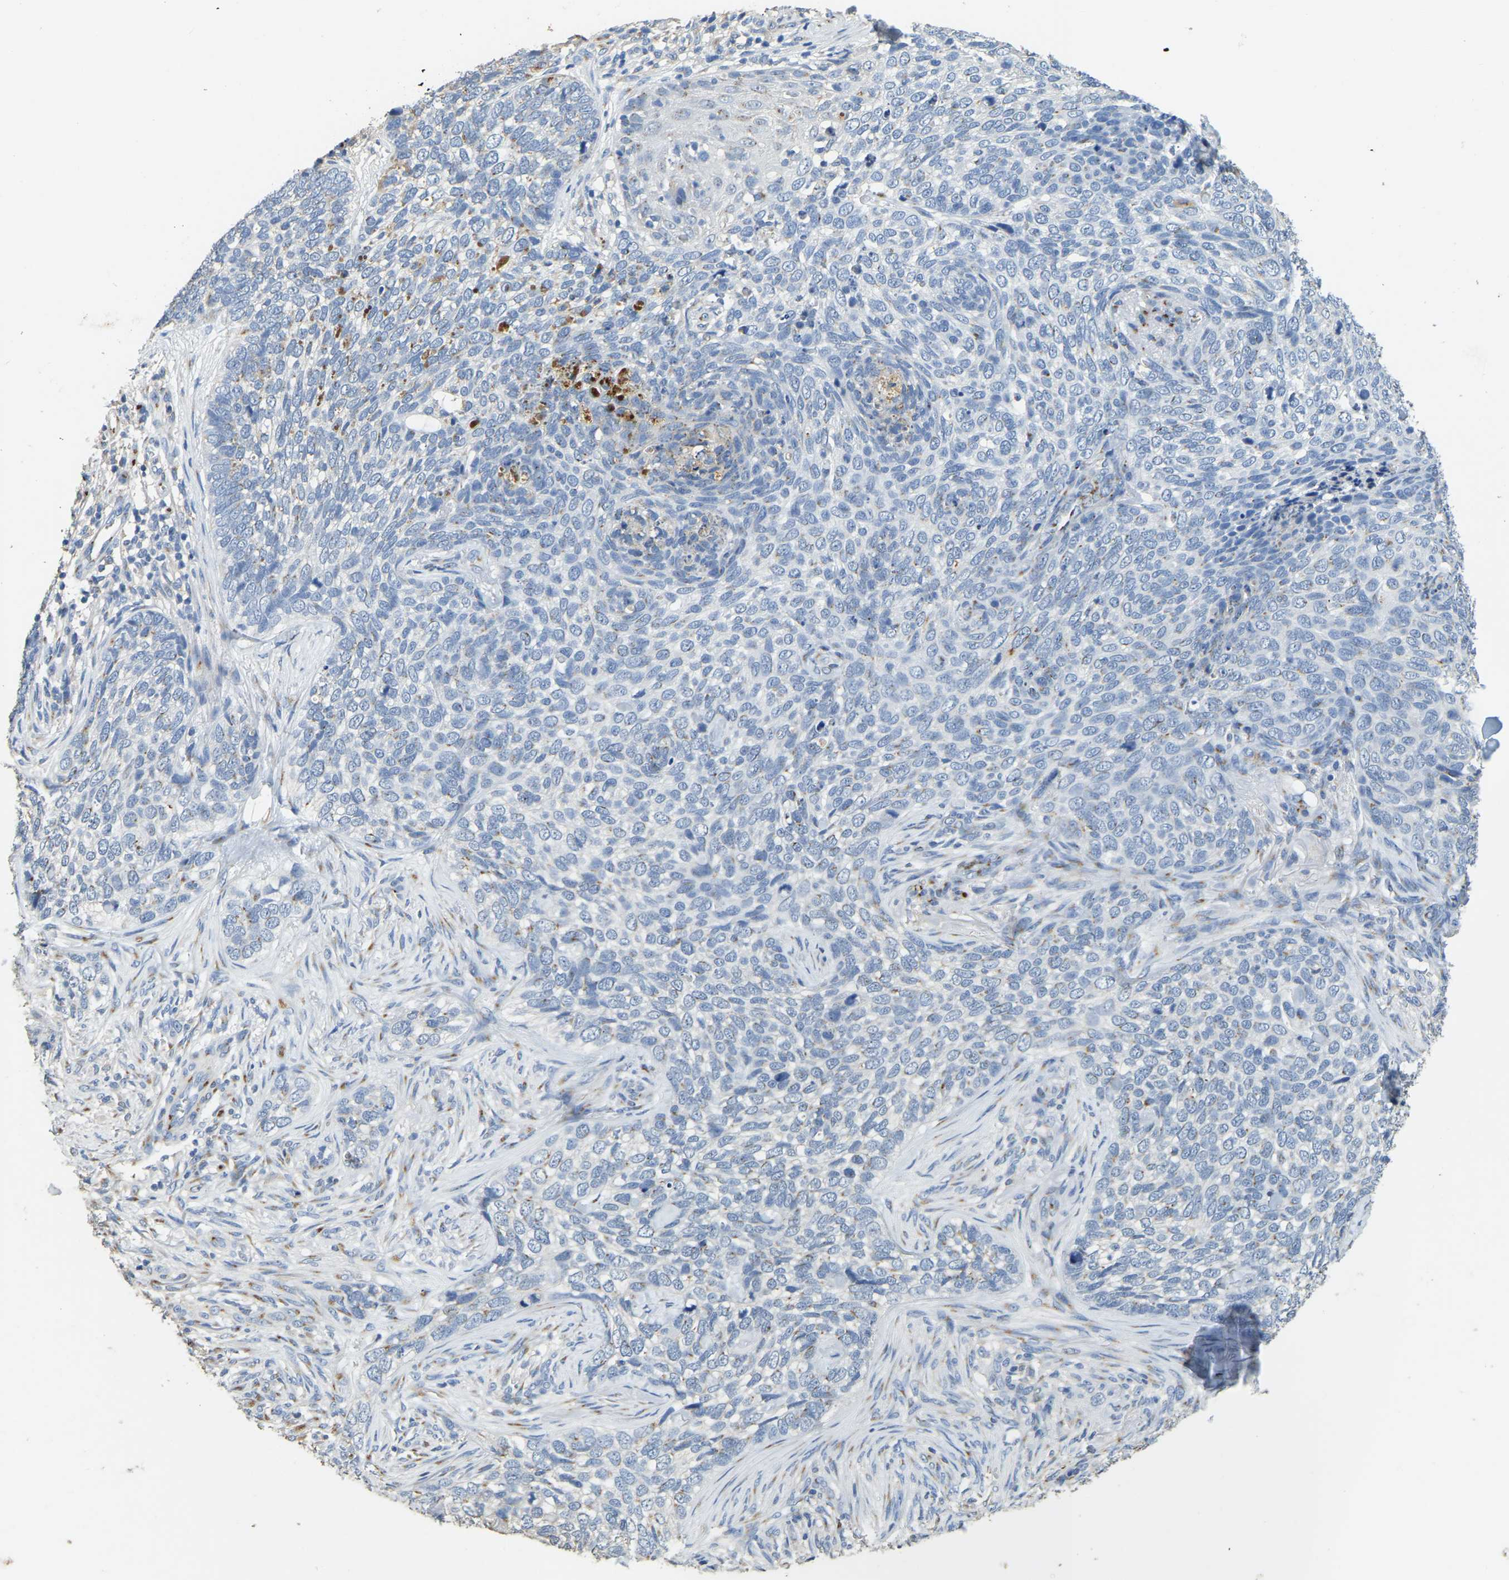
{"staining": {"intensity": "negative", "quantity": "none", "location": "none"}, "tissue": "skin cancer", "cell_type": "Tumor cells", "image_type": "cancer", "snomed": [{"axis": "morphology", "description": "Basal cell carcinoma"}, {"axis": "topography", "description": "Skin"}], "caption": "Human skin basal cell carcinoma stained for a protein using IHC demonstrates no staining in tumor cells.", "gene": "FAM174A", "patient": {"sex": "female", "age": 64}}